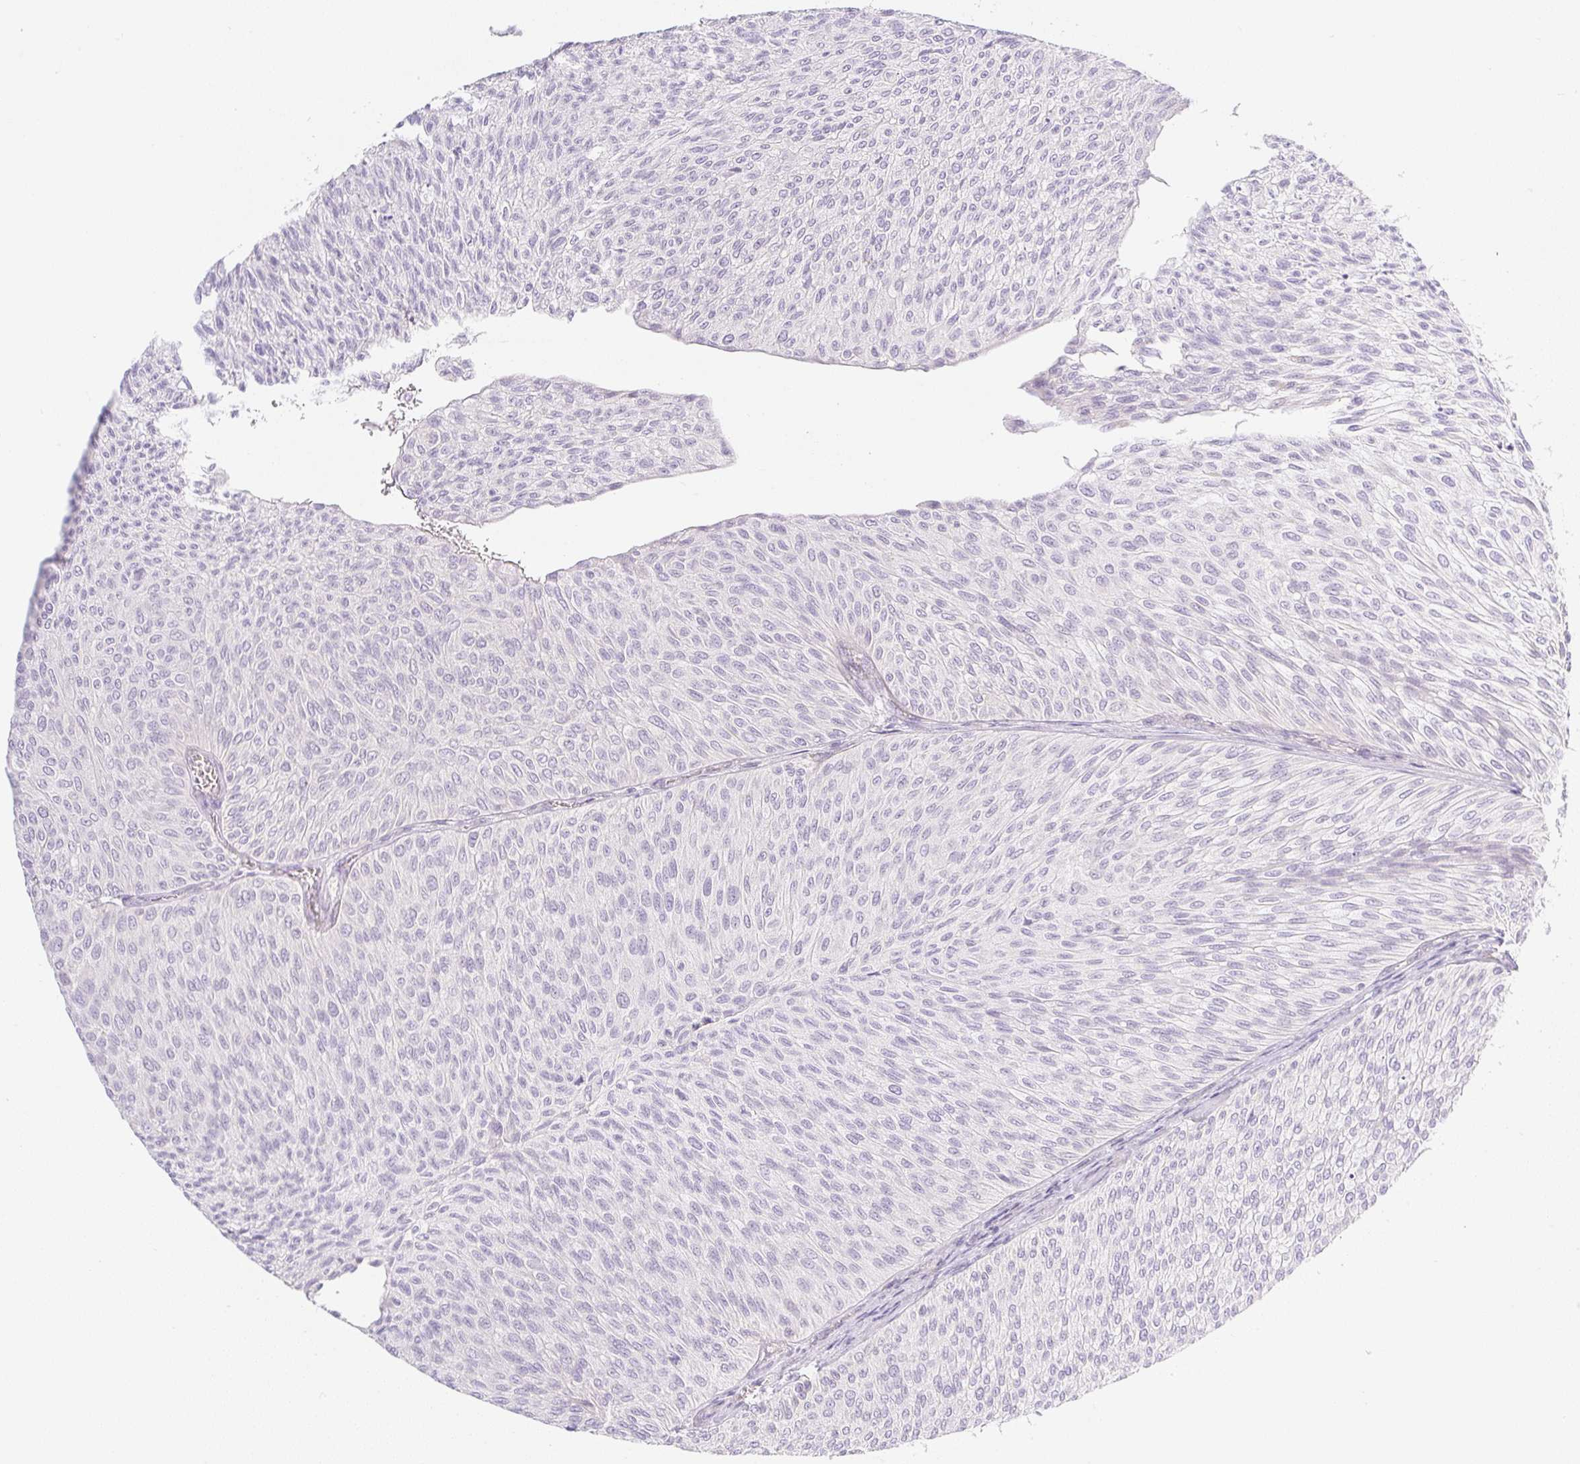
{"staining": {"intensity": "negative", "quantity": "none", "location": "none"}, "tissue": "urothelial cancer", "cell_type": "Tumor cells", "image_type": "cancer", "snomed": [{"axis": "morphology", "description": "Urothelial carcinoma, Low grade"}, {"axis": "topography", "description": "Urinary bladder"}], "caption": "Immunohistochemistry of urothelial cancer demonstrates no positivity in tumor cells.", "gene": "MIA2", "patient": {"sex": "male", "age": 91}}